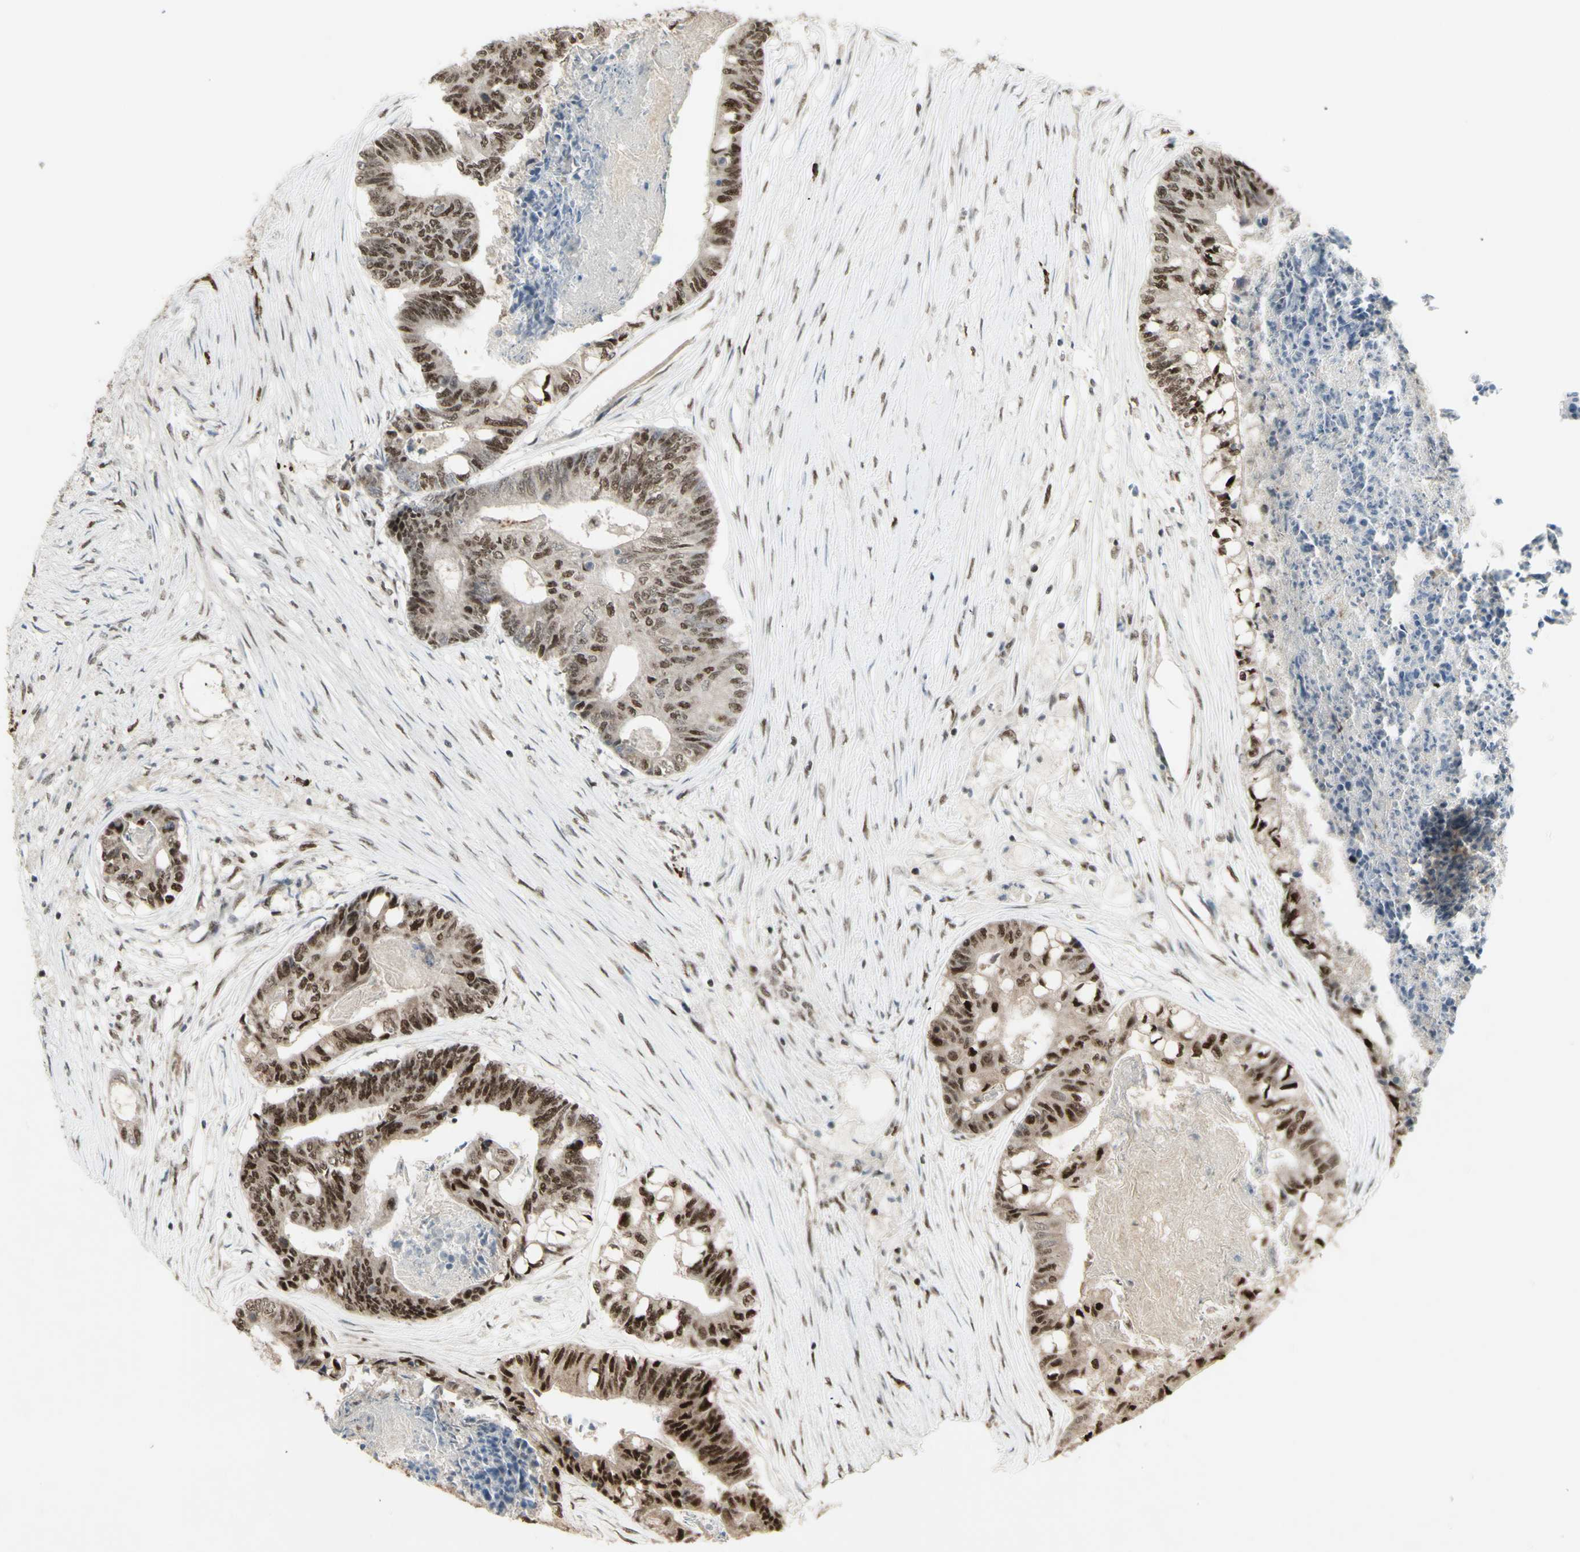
{"staining": {"intensity": "strong", "quantity": "<25%", "location": "nuclear"}, "tissue": "colorectal cancer", "cell_type": "Tumor cells", "image_type": "cancer", "snomed": [{"axis": "morphology", "description": "Adenocarcinoma, NOS"}, {"axis": "topography", "description": "Rectum"}], "caption": "This is a photomicrograph of IHC staining of colorectal adenocarcinoma, which shows strong expression in the nuclear of tumor cells.", "gene": "CCNT1", "patient": {"sex": "male", "age": 63}}